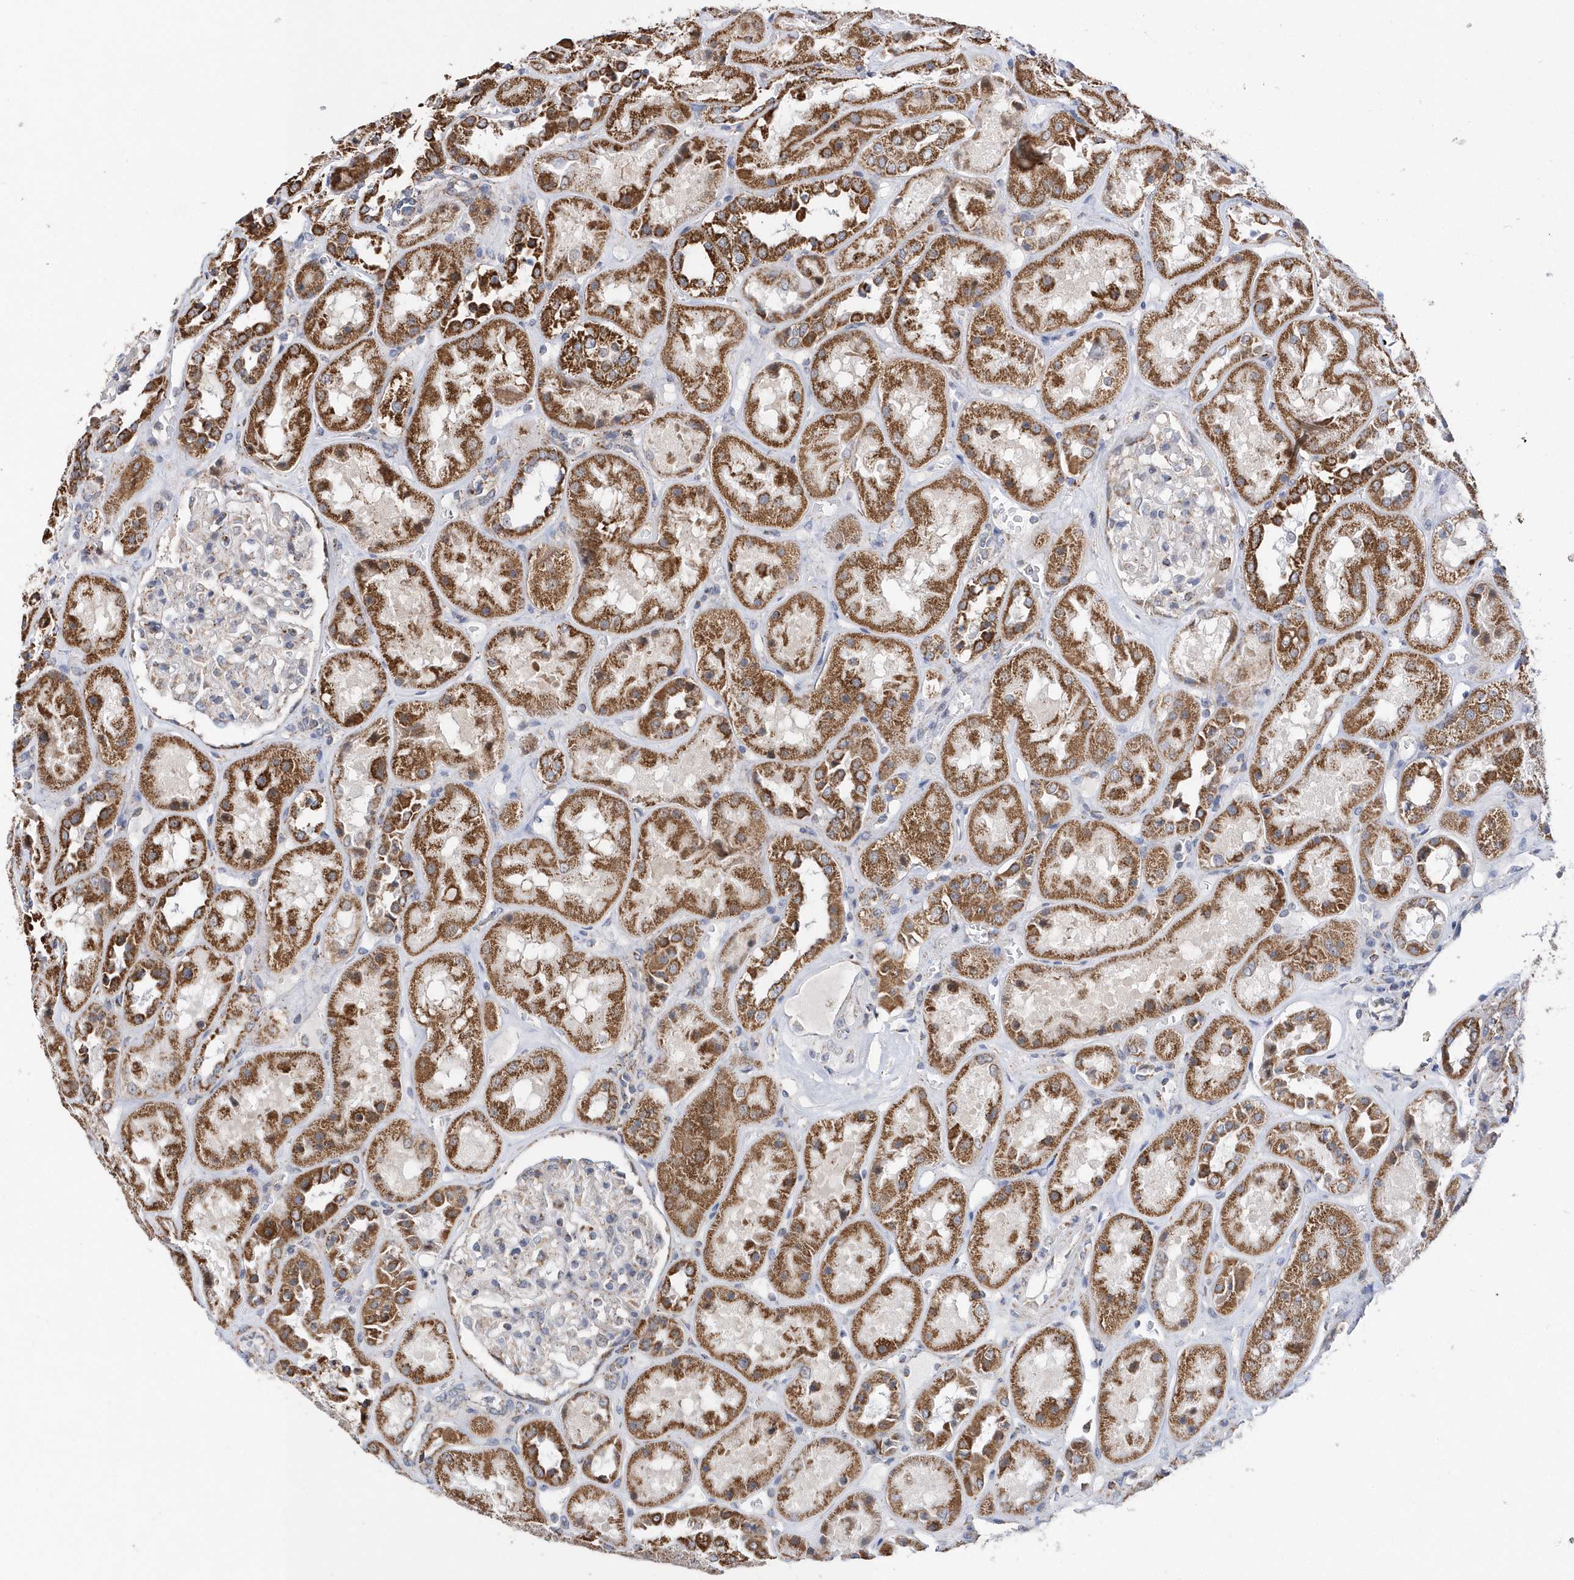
{"staining": {"intensity": "negative", "quantity": "none", "location": "none"}, "tissue": "kidney", "cell_type": "Cells in glomeruli", "image_type": "normal", "snomed": [{"axis": "morphology", "description": "Normal tissue, NOS"}, {"axis": "topography", "description": "Kidney"}], "caption": "Cells in glomeruli are negative for brown protein staining in benign kidney. (Brightfield microscopy of DAB immunohistochemistry (IHC) at high magnification).", "gene": "SPATA5", "patient": {"sex": "male", "age": 70}}